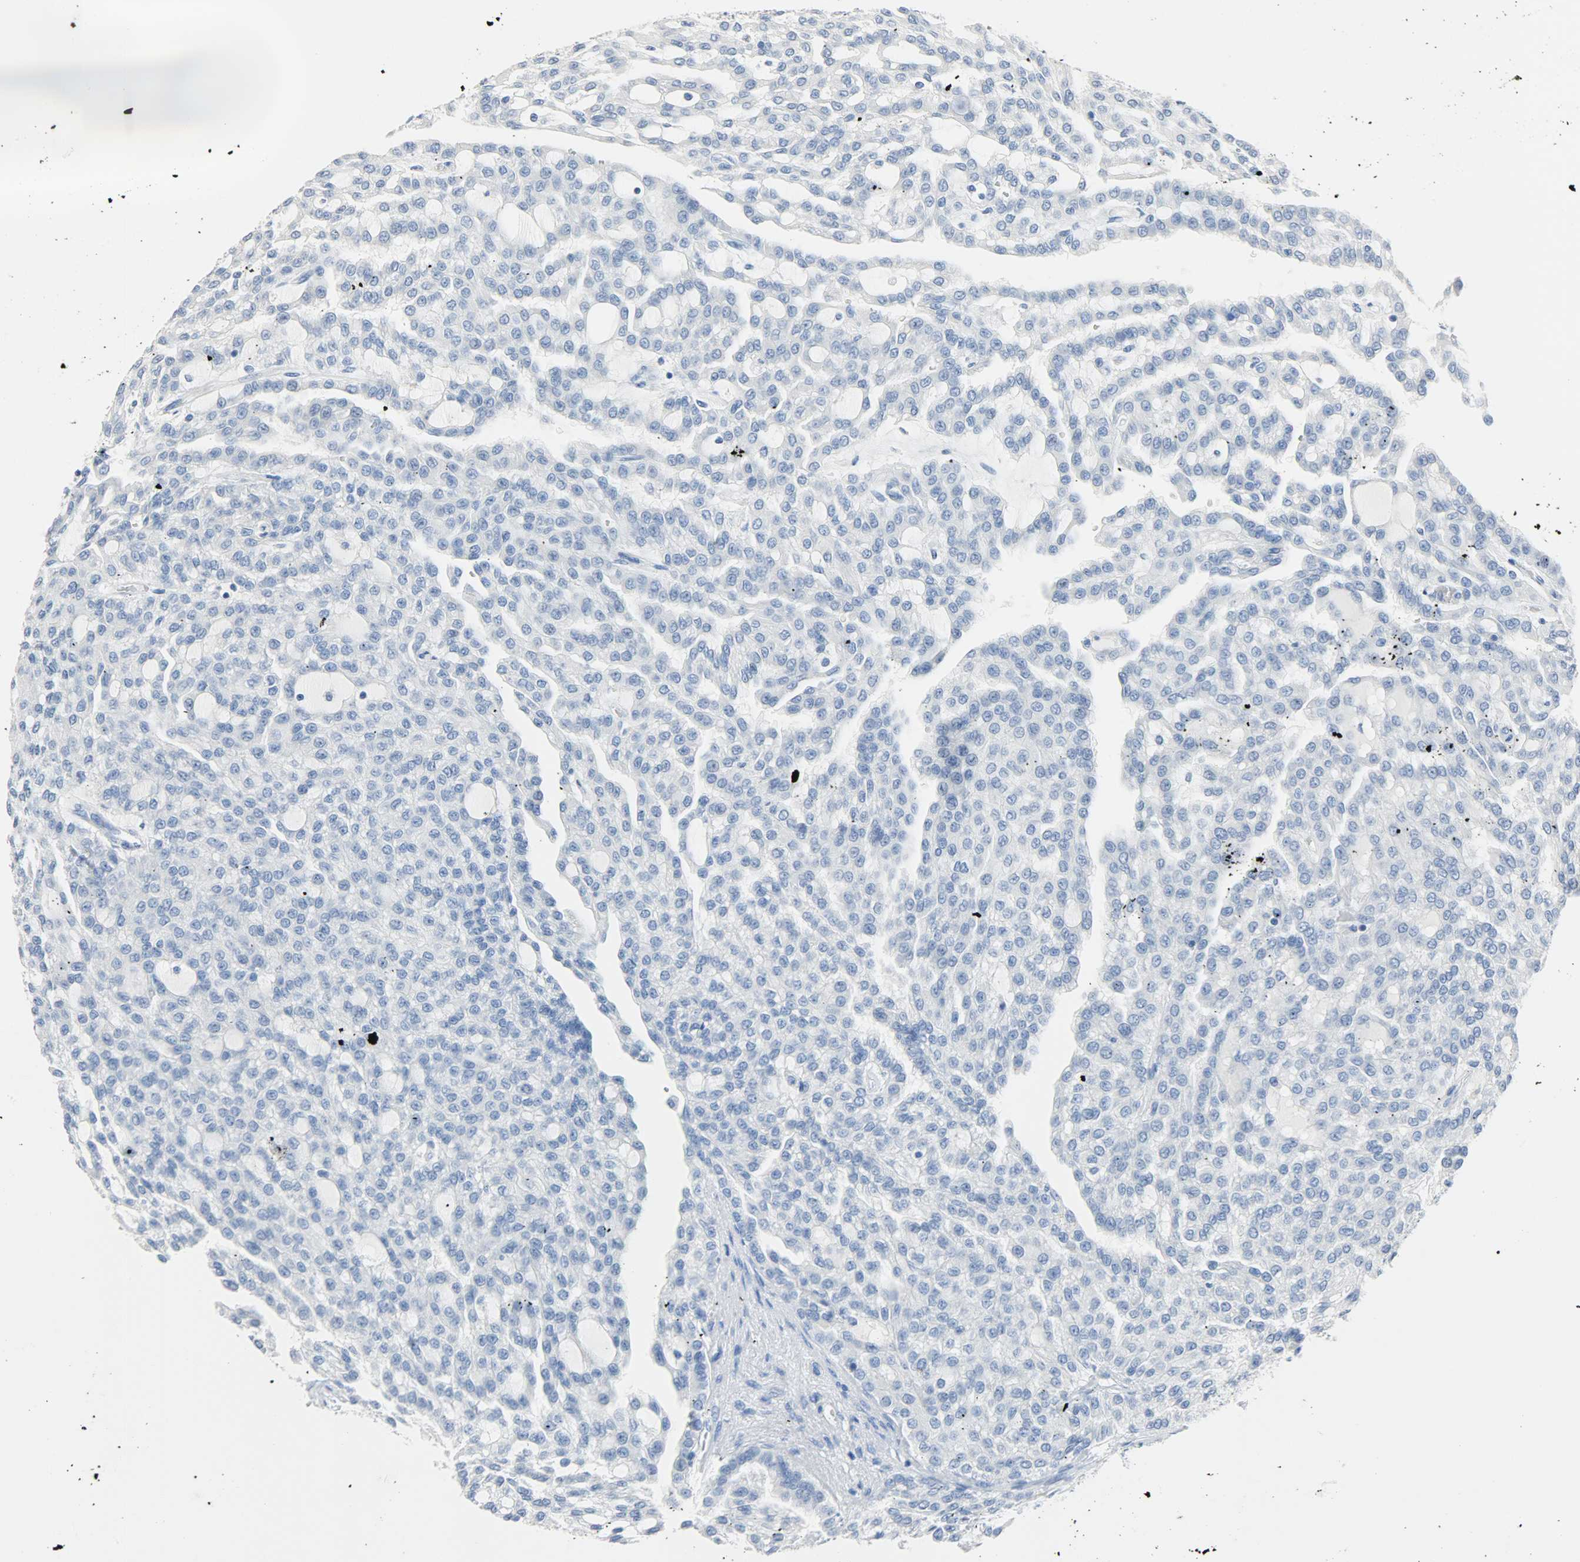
{"staining": {"intensity": "negative", "quantity": "none", "location": "none"}, "tissue": "renal cancer", "cell_type": "Tumor cells", "image_type": "cancer", "snomed": [{"axis": "morphology", "description": "Adenocarcinoma, NOS"}, {"axis": "topography", "description": "Kidney"}], "caption": "There is no significant staining in tumor cells of renal cancer. (DAB (3,3'-diaminobenzidine) IHC with hematoxylin counter stain).", "gene": "CA3", "patient": {"sex": "male", "age": 63}}